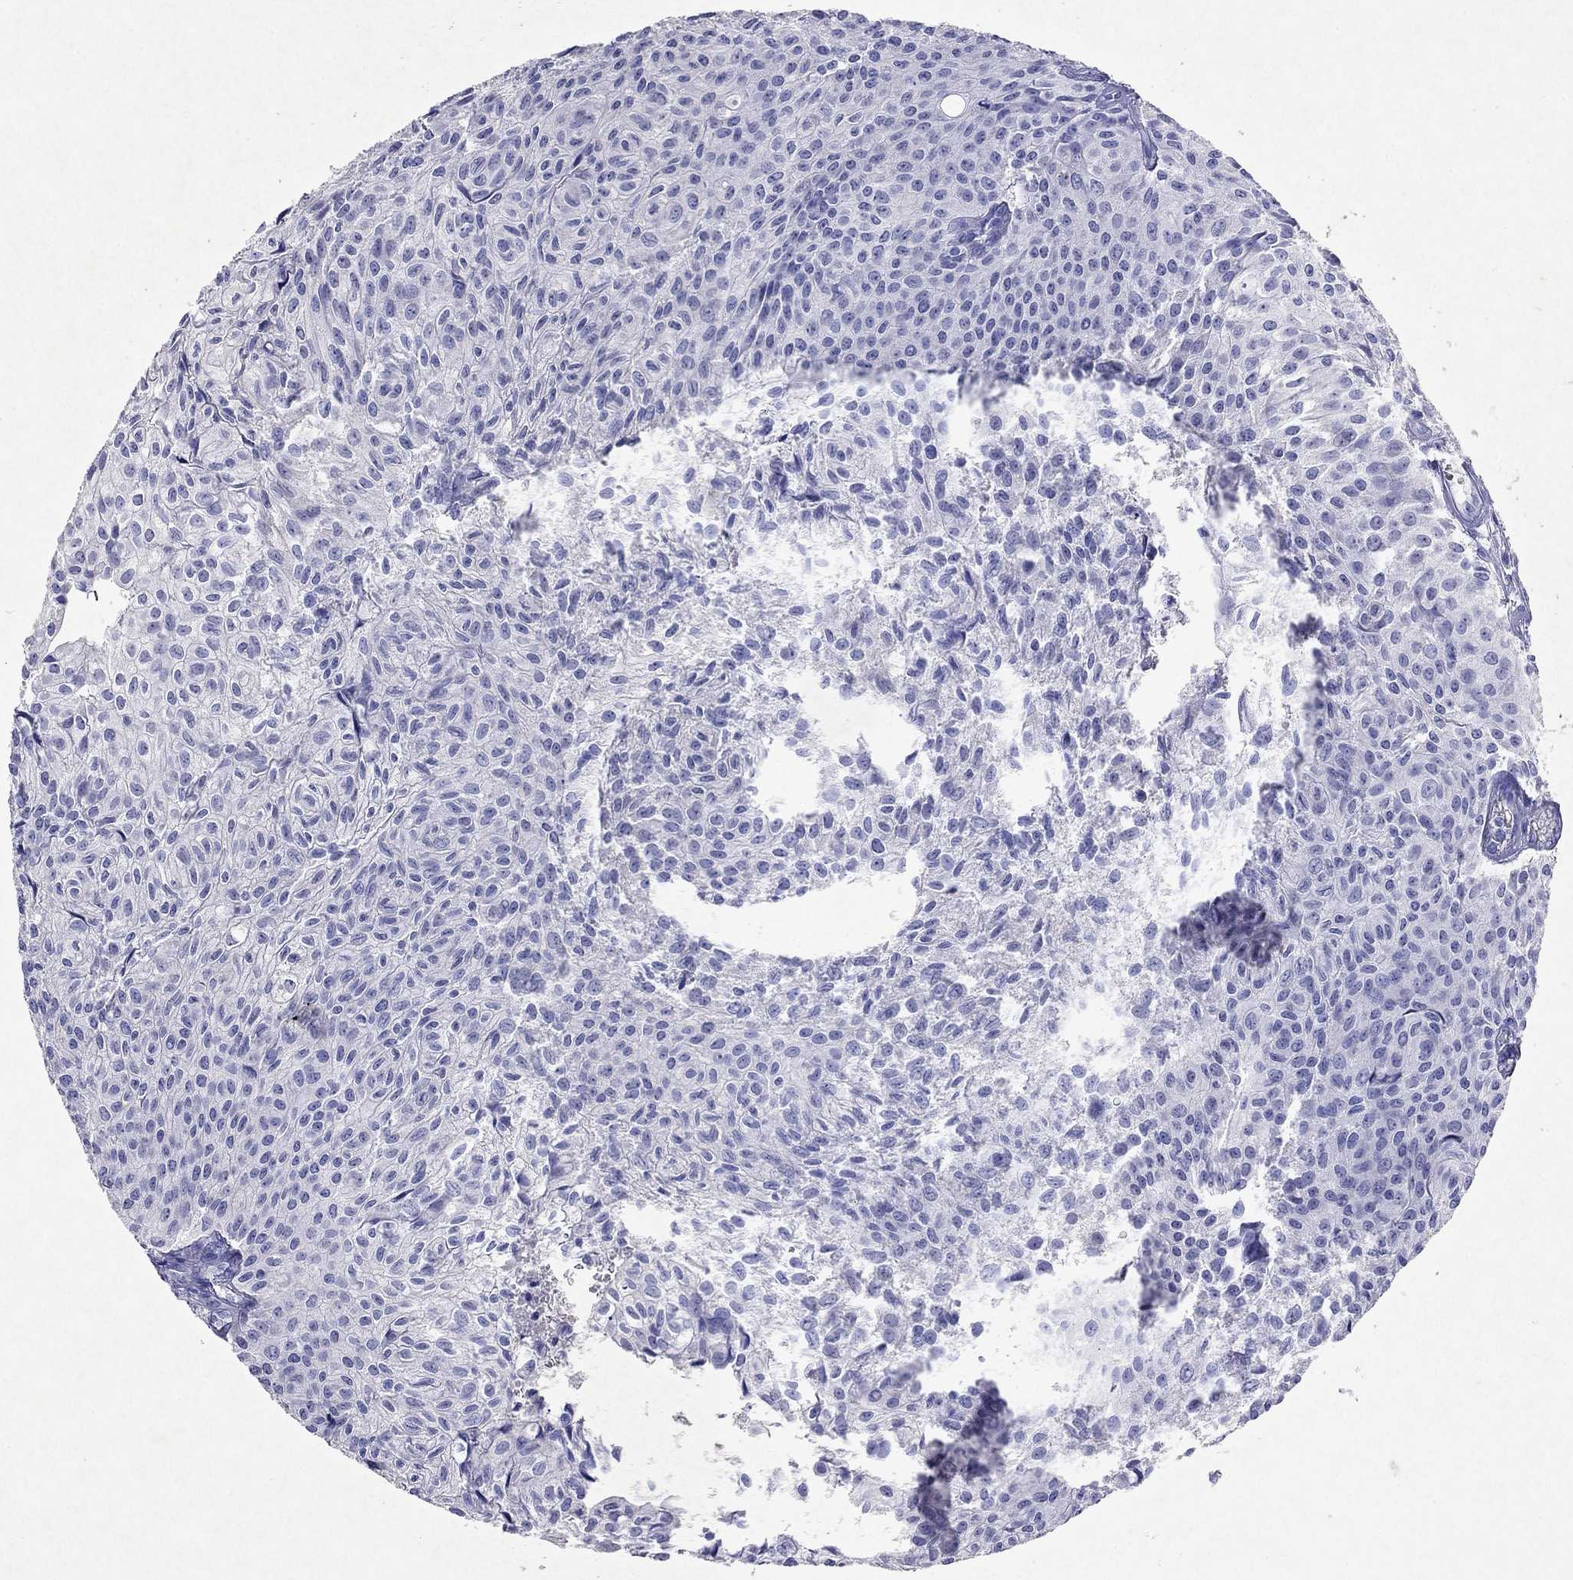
{"staining": {"intensity": "negative", "quantity": "none", "location": "none"}, "tissue": "urothelial cancer", "cell_type": "Tumor cells", "image_type": "cancer", "snomed": [{"axis": "morphology", "description": "Urothelial carcinoma, Low grade"}, {"axis": "topography", "description": "Urinary bladder"}], "caption": "High power microscopy photomicrograph of an immunohistochemistry micrograph of urothelial cancer, revealing no significant expression in tumor cells.", "gene": "ARMC12", "patient": {"sex": "male", "age": 89}}